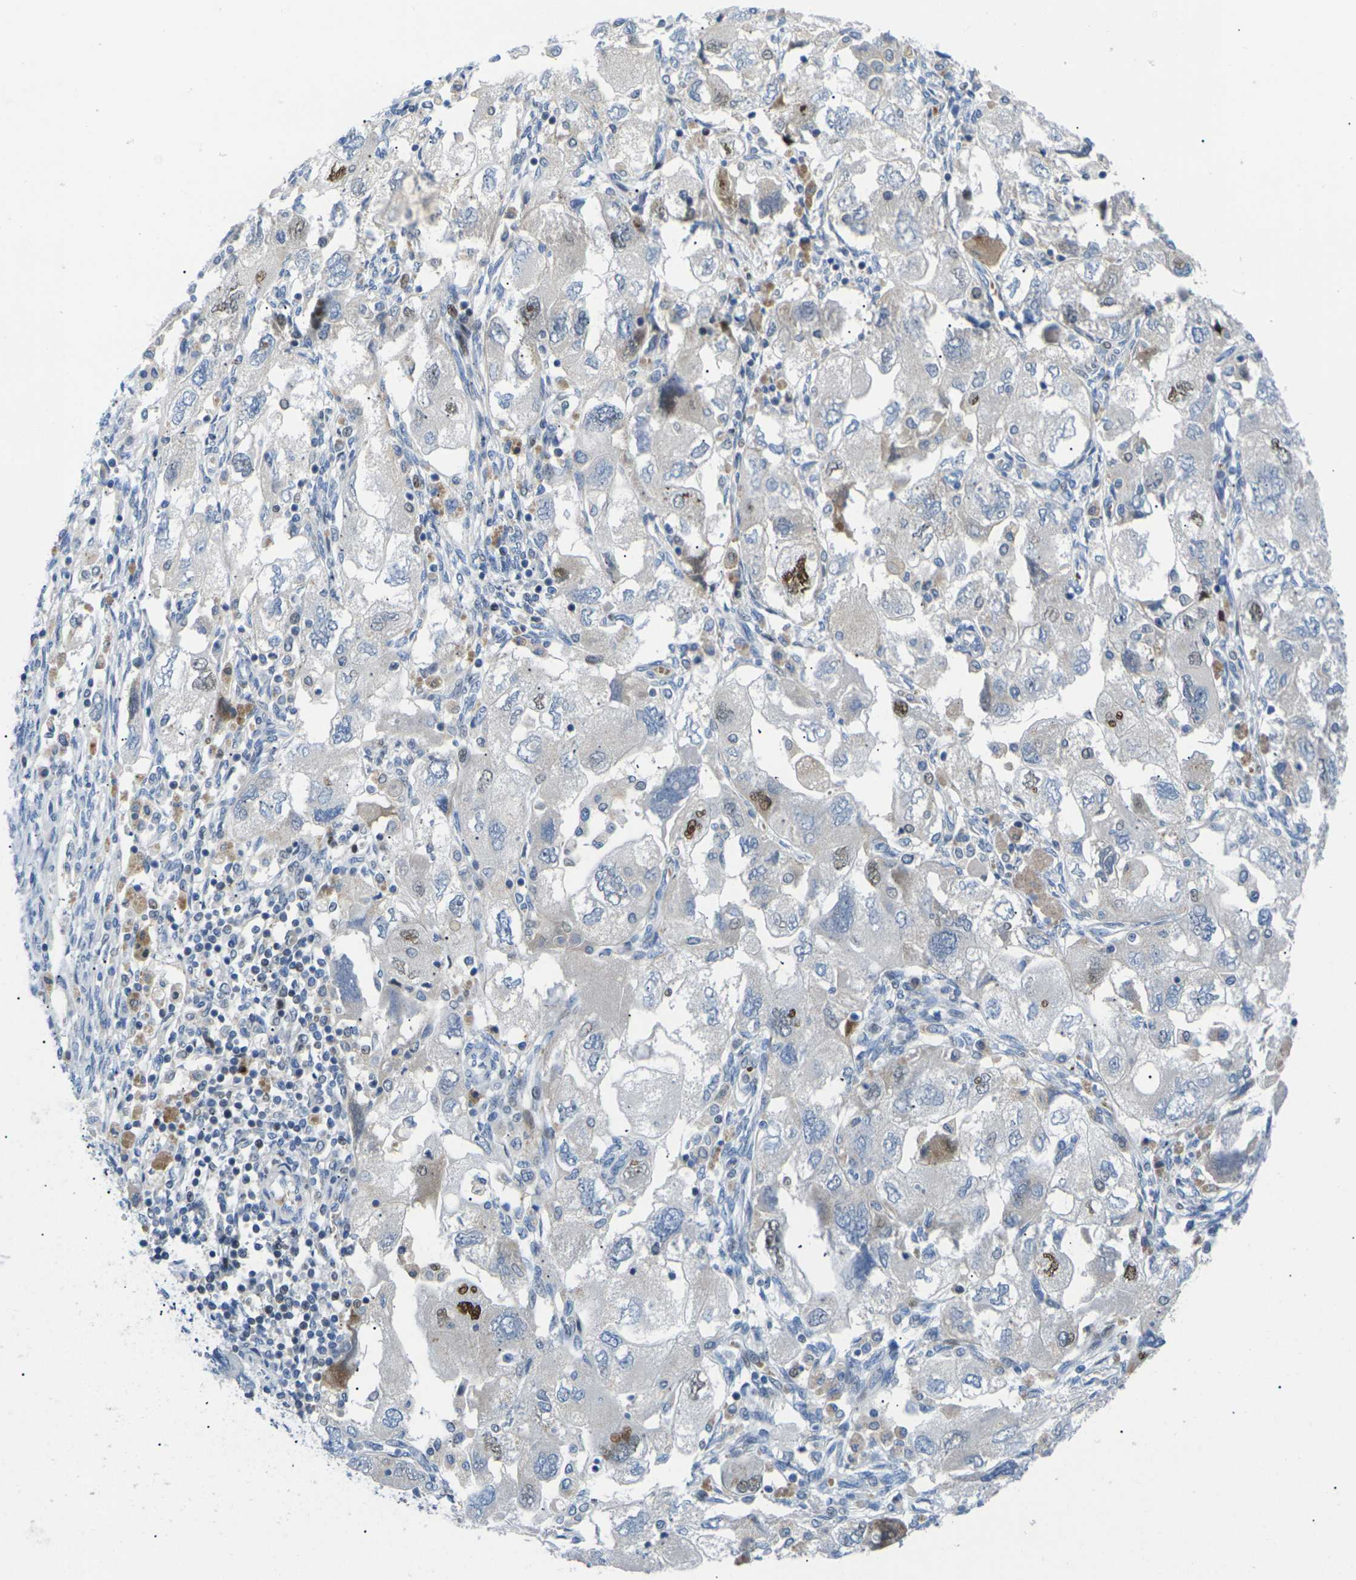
{"staining": {"intensity": "moderate", "quantity": "<25%", "location": "nuclear"}, "tissue": "ovarian cancer", "cell_type": "Tumor cells", "image_type": "cancer", "snomed": [{"axis": "morphology", "description": "Carcinoma, NOS"}, {"axis": "morphology", "description": "Cystadenocarcinoma, serous, NOS"}, {"axis": "topography", "description": "Ovary"}], "caption": "Ovarian cancer (carcinoma) stained for a protein (brown) exhibits moderate nuclear positive positivity in approximately <25% of tumor cells.", "gene": "RPS6KA3", "patient": {"sex": "female", "age": 69}}